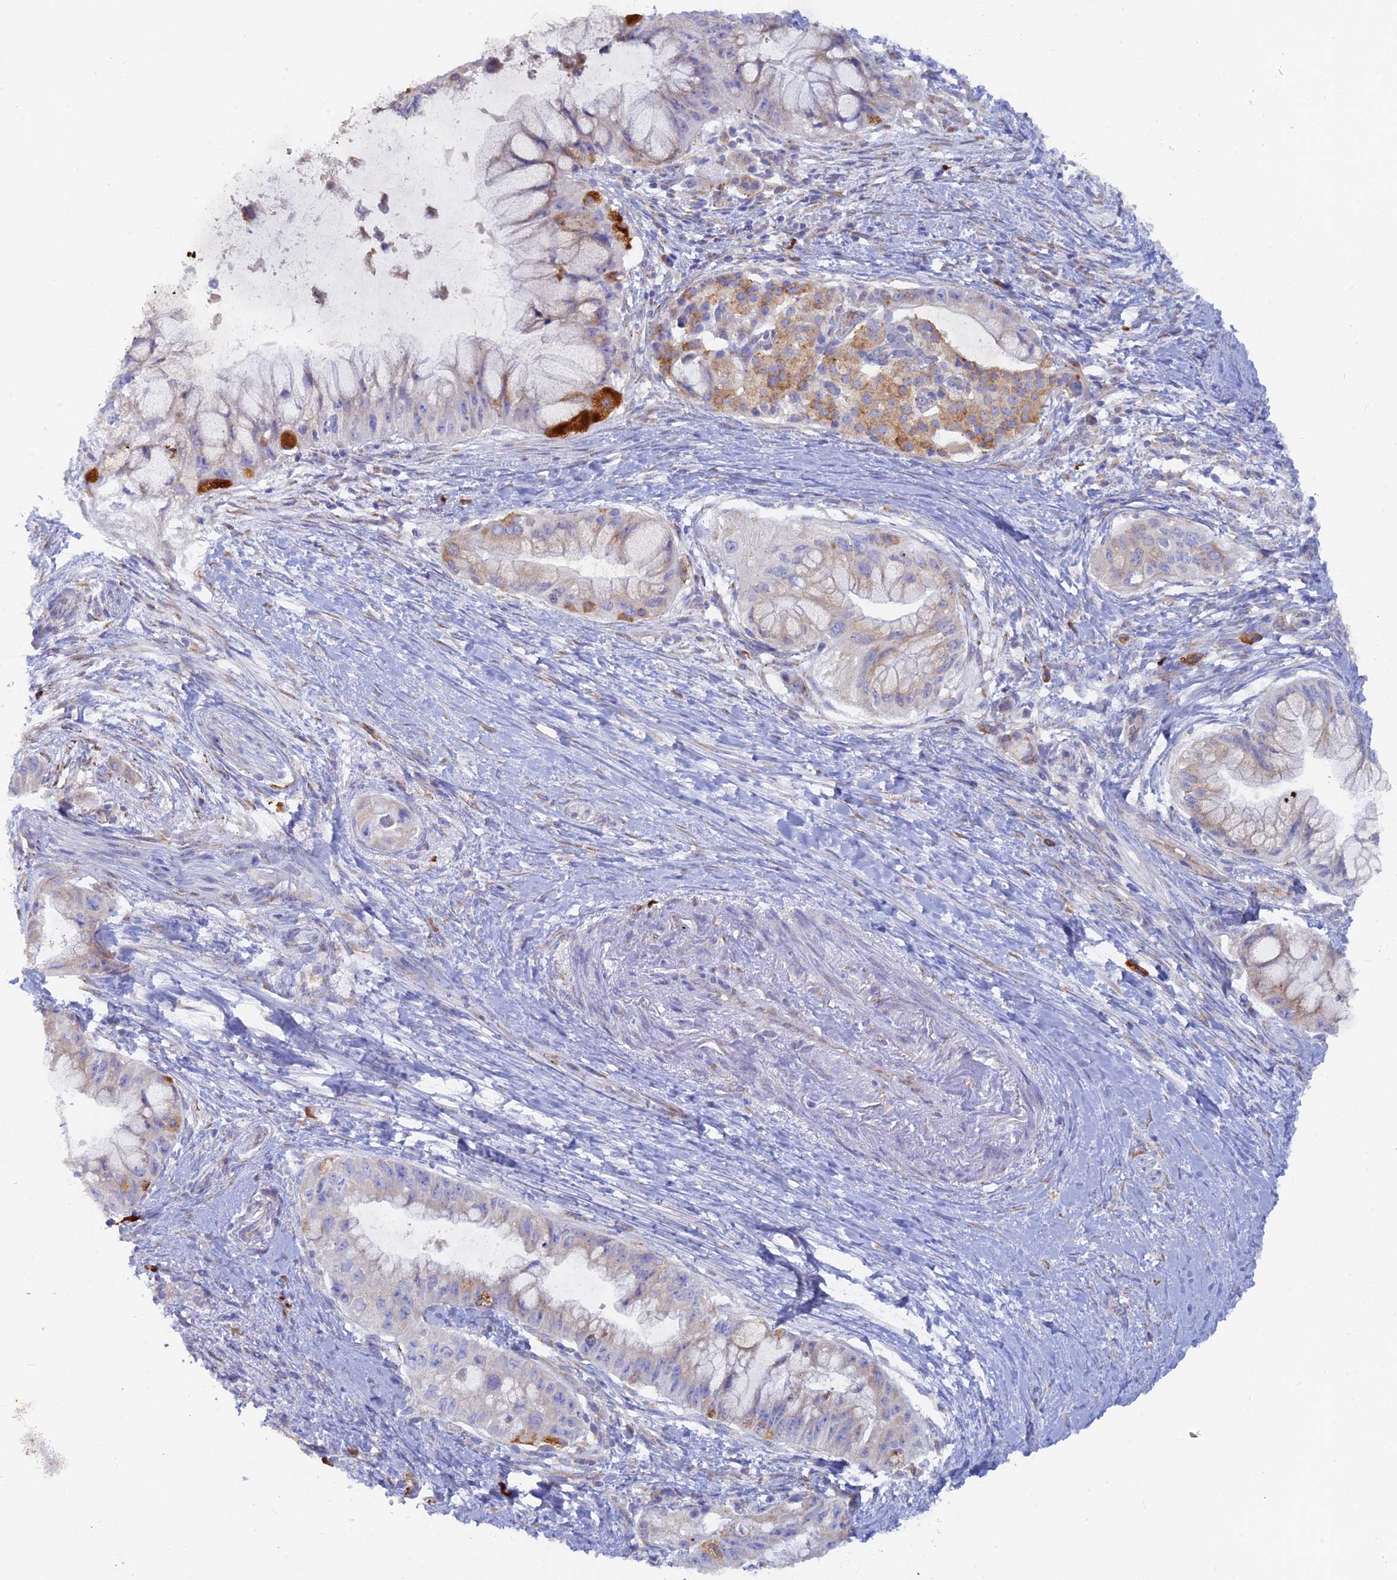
{"staining": {"intensity": "strong", "quantity": "<25%", "location": "cytoplasmic/membranous"}, "tissue": "pancreatic cancer", "cell_type": "Tumor cells", "image_type": "cancer", "snomed": [{"axis": "morphology", "description": "Adenocarcinoma, NOS"}, {"axis": "topography", "description": "Pancreas"}], "caption": "Tumor cells exhibit strong cytoplasmic/membranous staining in approximately <25% of cells in pancreatic adenocarcinoma.", "gene": "WDR35", "patient": {"sex": "male", "age": 48}}